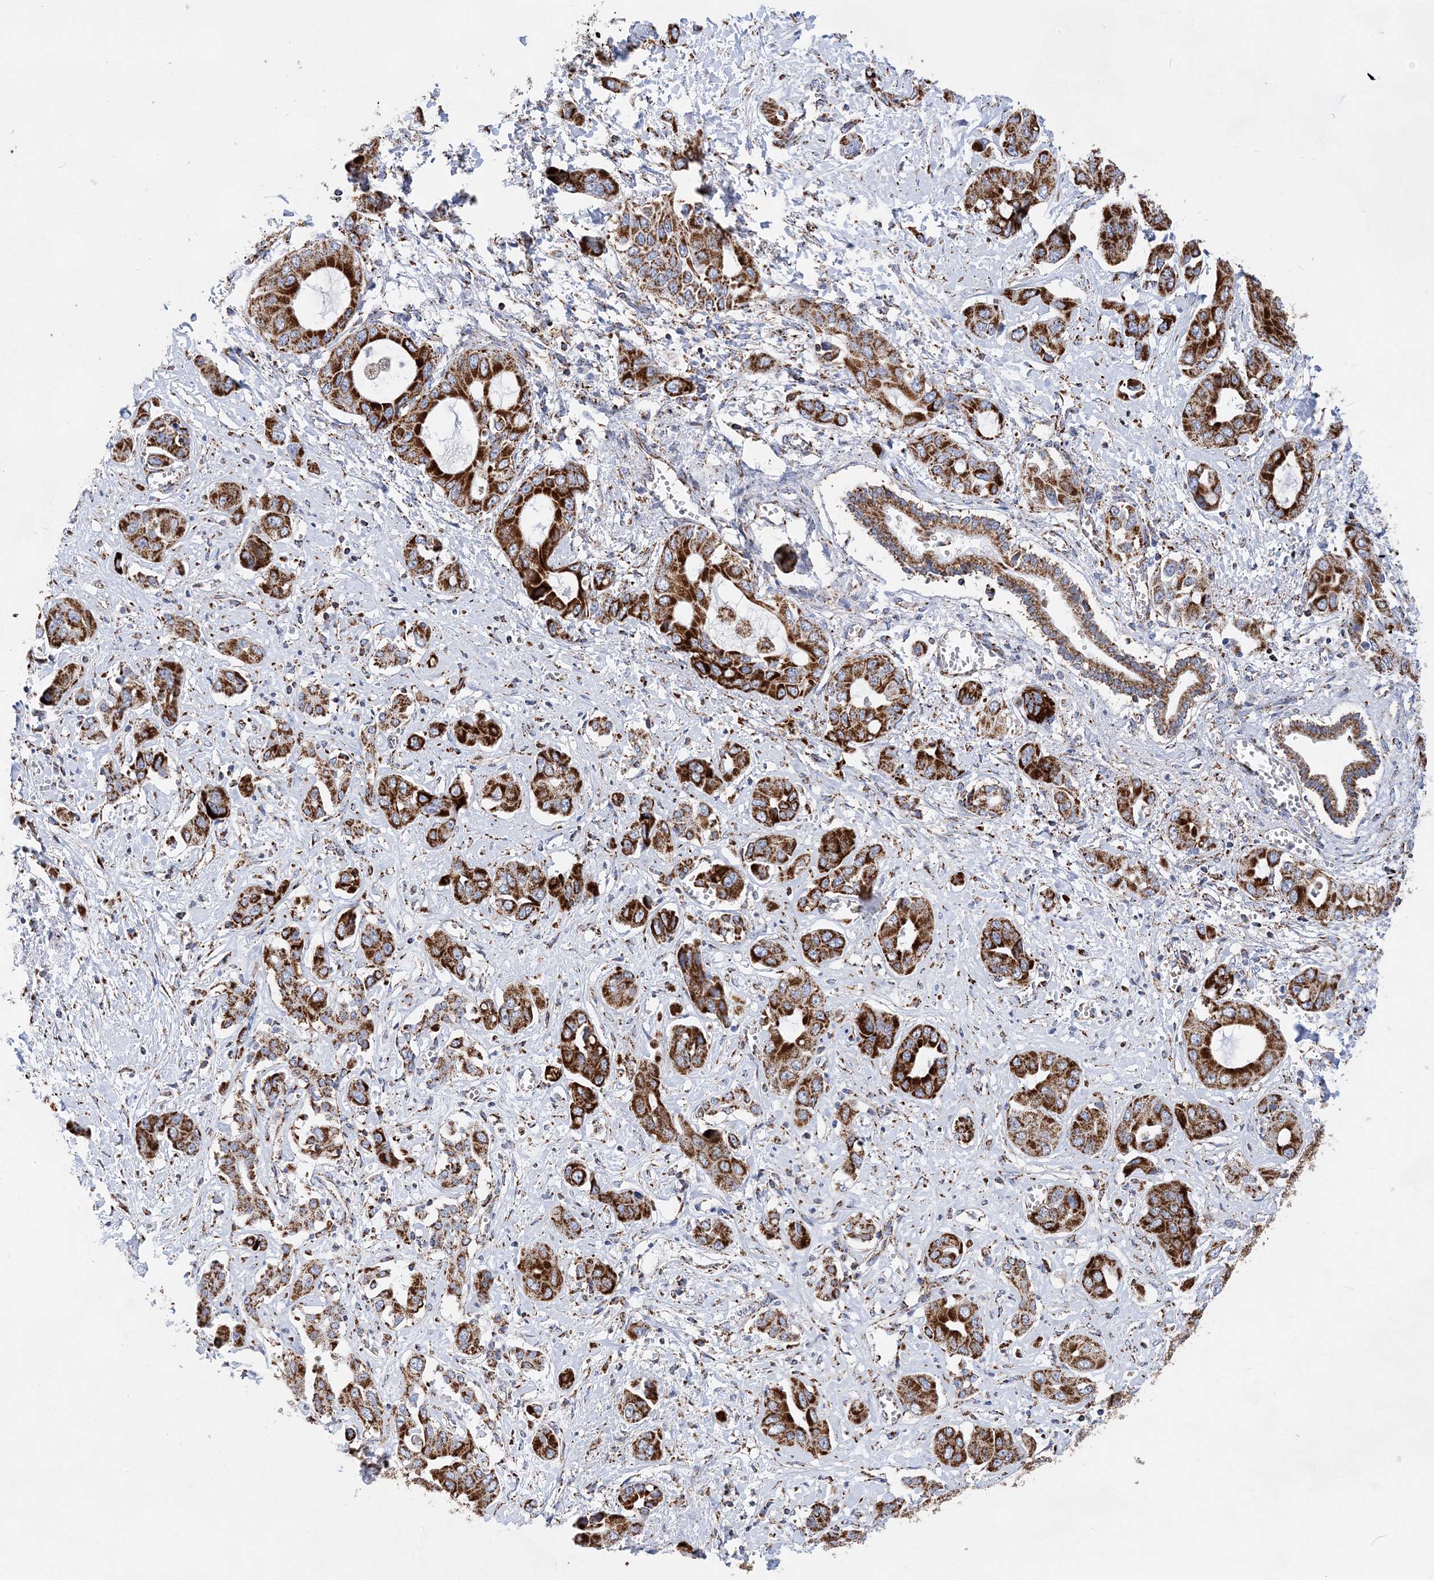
{"staining": {"intensity": "strong", "quantity": ">75%", "location": "cytoplasmic/membranous"}, "tissue": "liver cancer", "cell_type": "Tumor cells", "image_type": "cancer", "snomed": [{"axis": "morphology", "description": "Cholangiocarcinoma"}, {"axis": "topography", "description": "Liver"}], "caption": "Immunohistochemical staining of liver cancer (cholangiocarcinoma) shows high levels of strong cytoplasmic/membranous protein positivity in about >75% of tumor cells. (DAB = brown stain, brightfield microscopy at high magnification).", "gene": "ACOT9", "patient": {"sex": "female", "age": 52}}